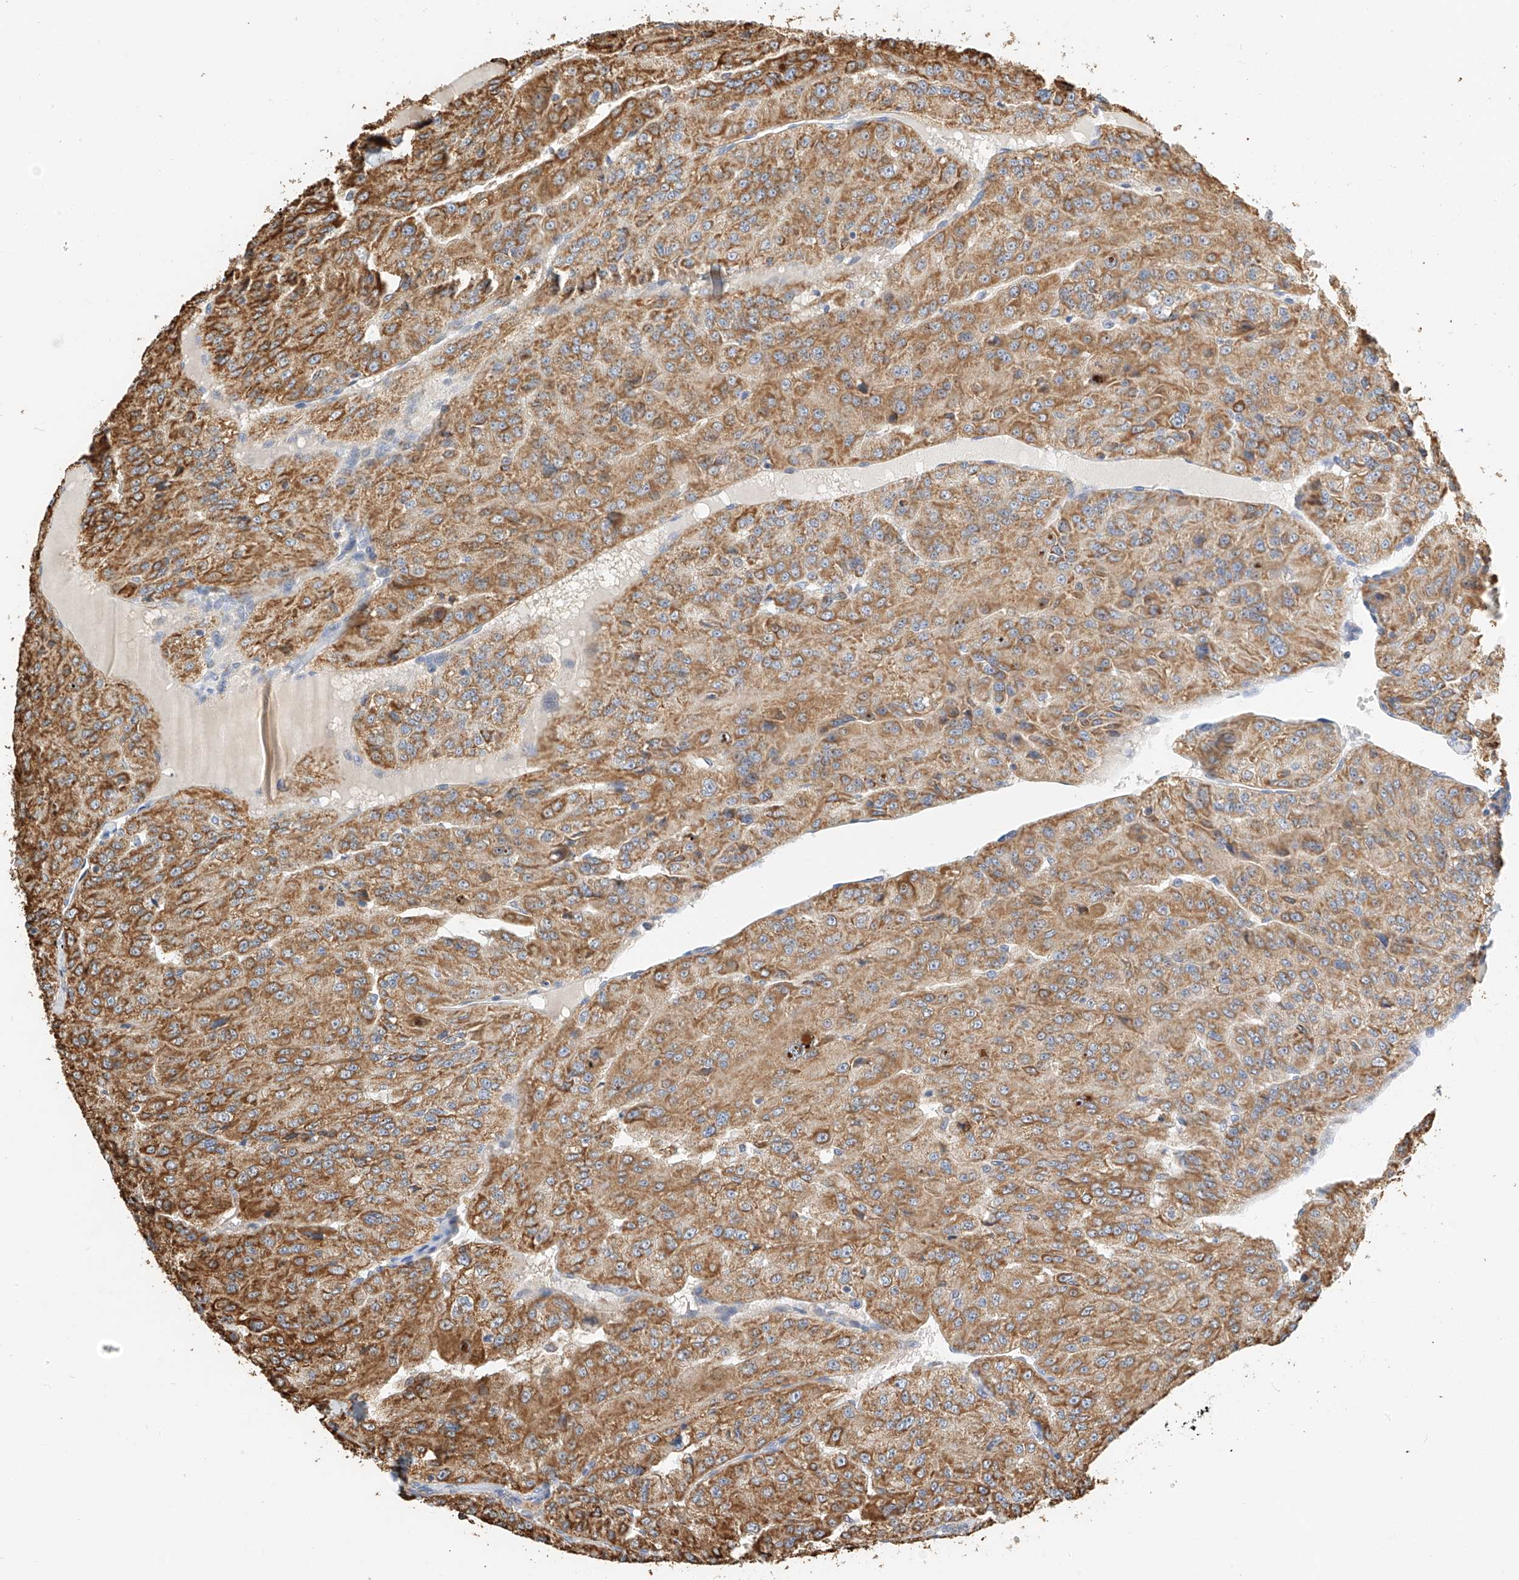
{"staining": {"intensity": "moderate", "quantity": ">75%", "location": "cytoplasmic/membranous"}, "tissue": "renal cancer", "cell_type": "Tumor cells", "image_type": "cancer", "snomed": [{"axis": "morphology", "description": "Adenocarcinoma, NOS"}, {"axis": "topography", "description": "Kidney"}], "caption": "A histopathology image of human adenocarcinoma (renal) stained for a protein reveals moderate cytoplasmic/membranous brown staining in tumor cells.", "gene": "YIPF7", "patient": {"sex": "female", "age": 63}}